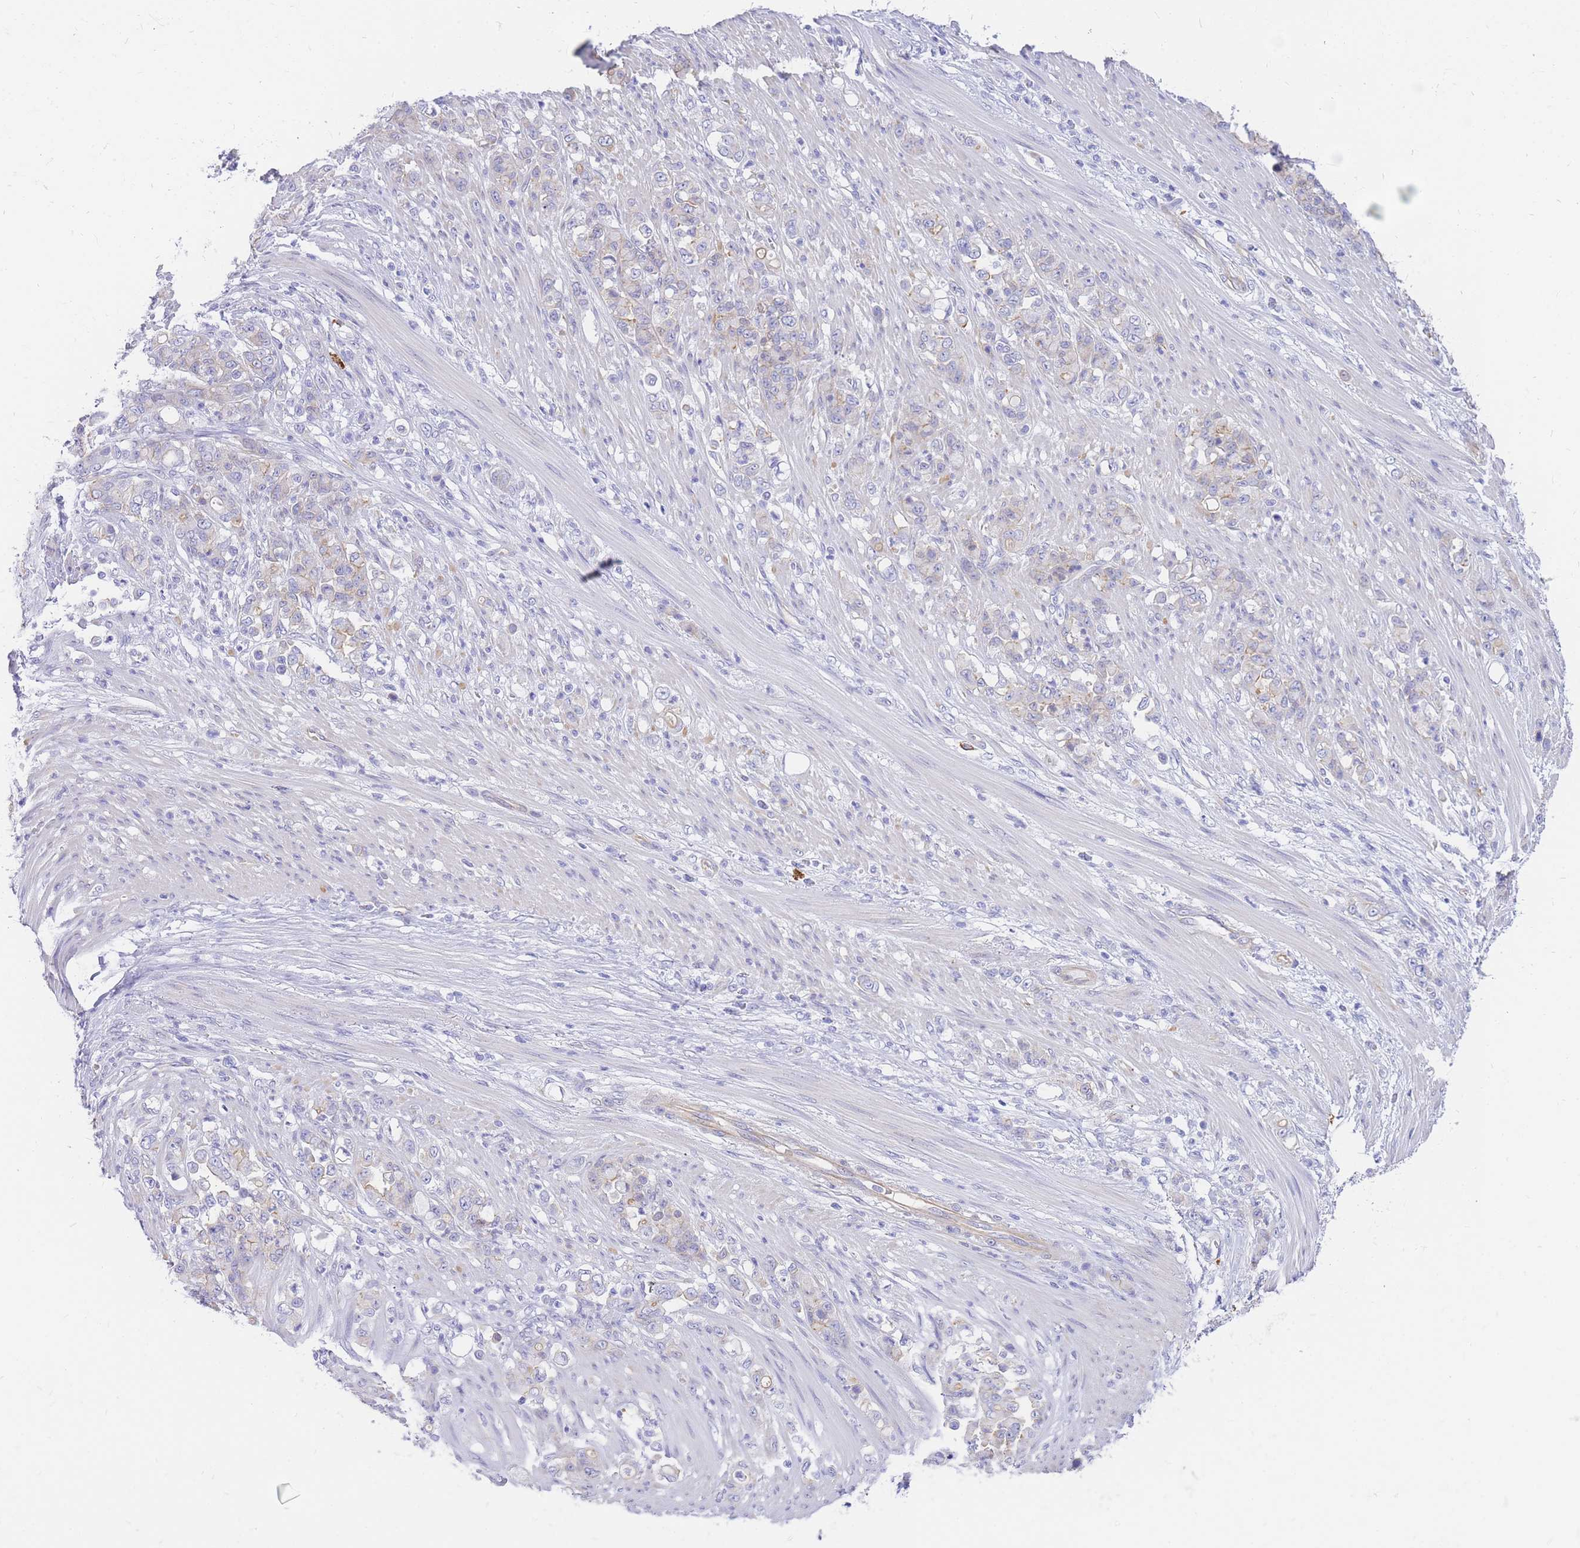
{"staining": {"intensity": "weak", "quantity": "<25%", "location": "cytoplasmic/membranous"}, "tissue": "stomach cancer", "cell_type": "Tumor cells", "image_type": "cancer", "snomed": [{"axis": "morphology", "description": "Normal tissue, NOS"}, {"axis": "morphology", "description": "Adenocarcinoma, NOS"}, {"axis": "topography", "description": "Stomach"}], "caption": "Human stomach cancer (adenocarcinoma) stained for a protein using immunohistochemistry (IHC) exhibits no positivity in tumor cells.", "gene": "SRSF12", "patient": {"sex": "female", "age": 79}}